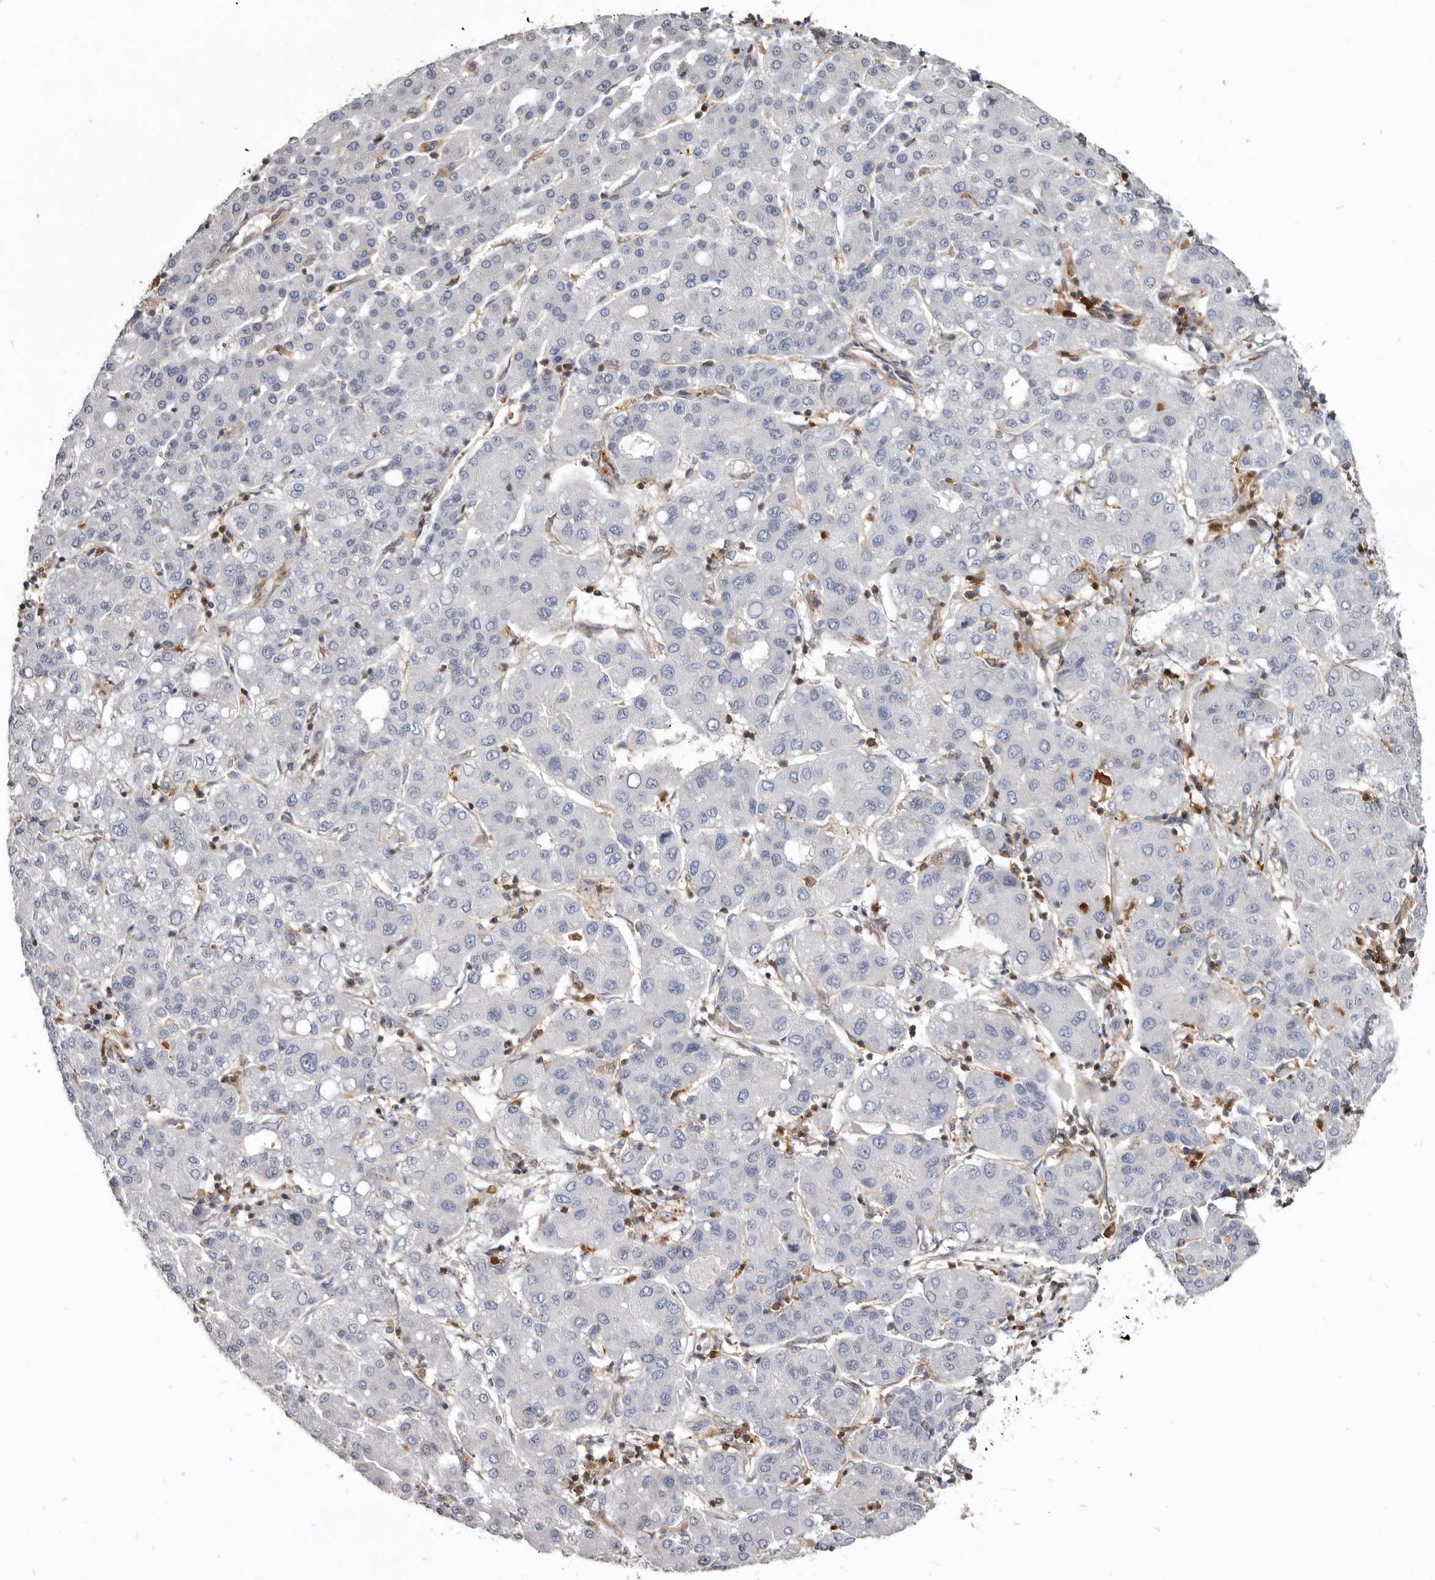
{"staining": {"intensity": "negative", "quantity": "none", "location": "none"}, "tissue": "liver cancer", "cell_type": "Tumor cells", "image_type": "cancer", "snomed": [{"axis": "morphology", "description": "Carcinoma, Hepatocellular, NOS"}, {"axis": "topography", "description": "Liver"}], "caption": "Liver hepatocellular carcinoma was stained to show a protein in brown. There is no significant expression in tumor cells. (IHC, brightfield microscopy, high magnification).", "gene": "CBL", "patient": {"sex": "male", "age": 65}}